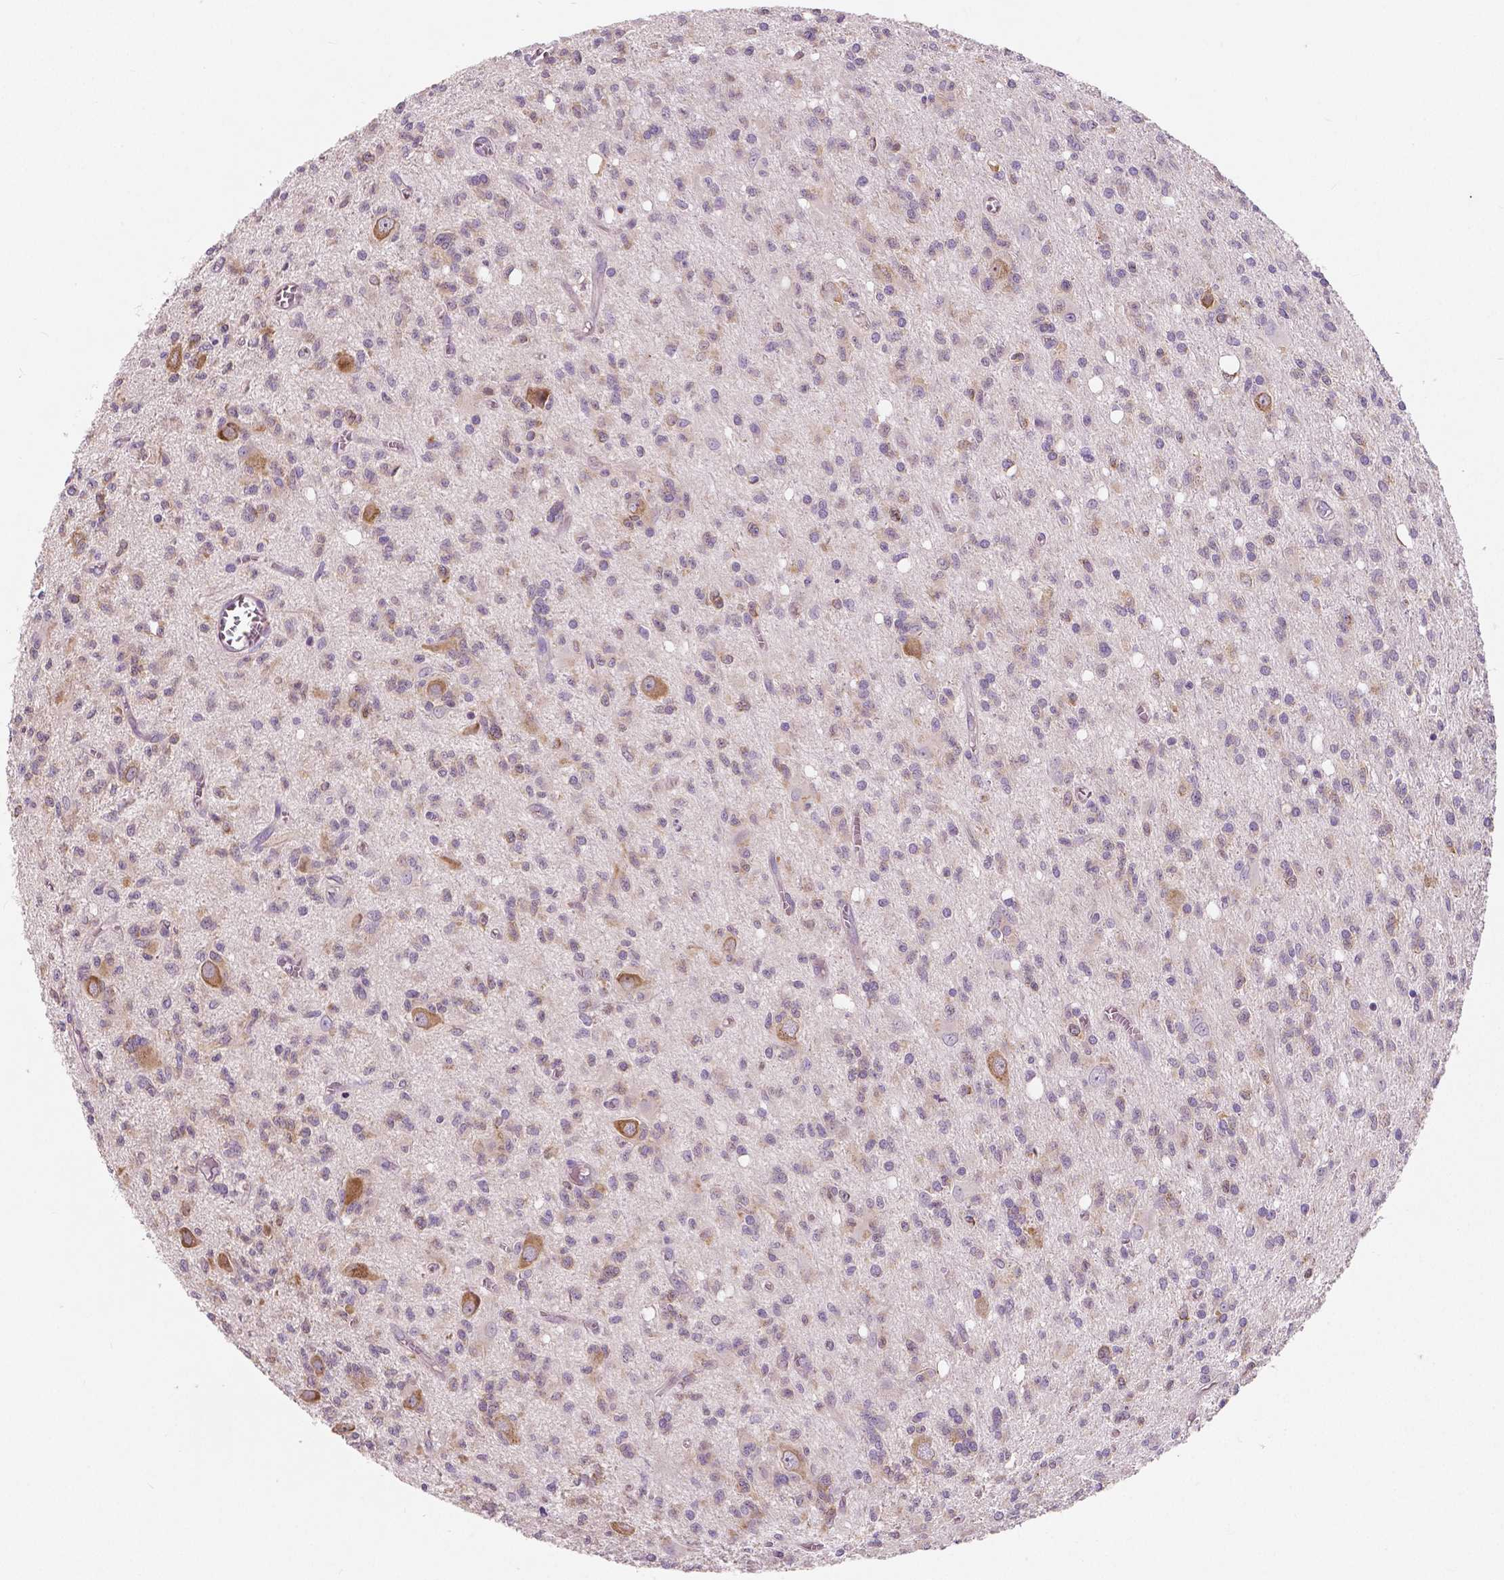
{"staining": {"intensity": "negative", "quantity": "none", "location": "none"}, "tissue": "glioma", "cell_type": "Tumor cells", "image_type": "cancer", "snomed": [{"axis": "morphology", "description": "Glioma, malignant, Low grade"}, {"axis": "topography", "description": "Brain"}], "caption": "Photomicrograph shows no protein staining in tumor cells of low-grade glioma (malignant) tissue.", "gene": "LSM14B", "patient": {"sex": "male", "age": 64}}